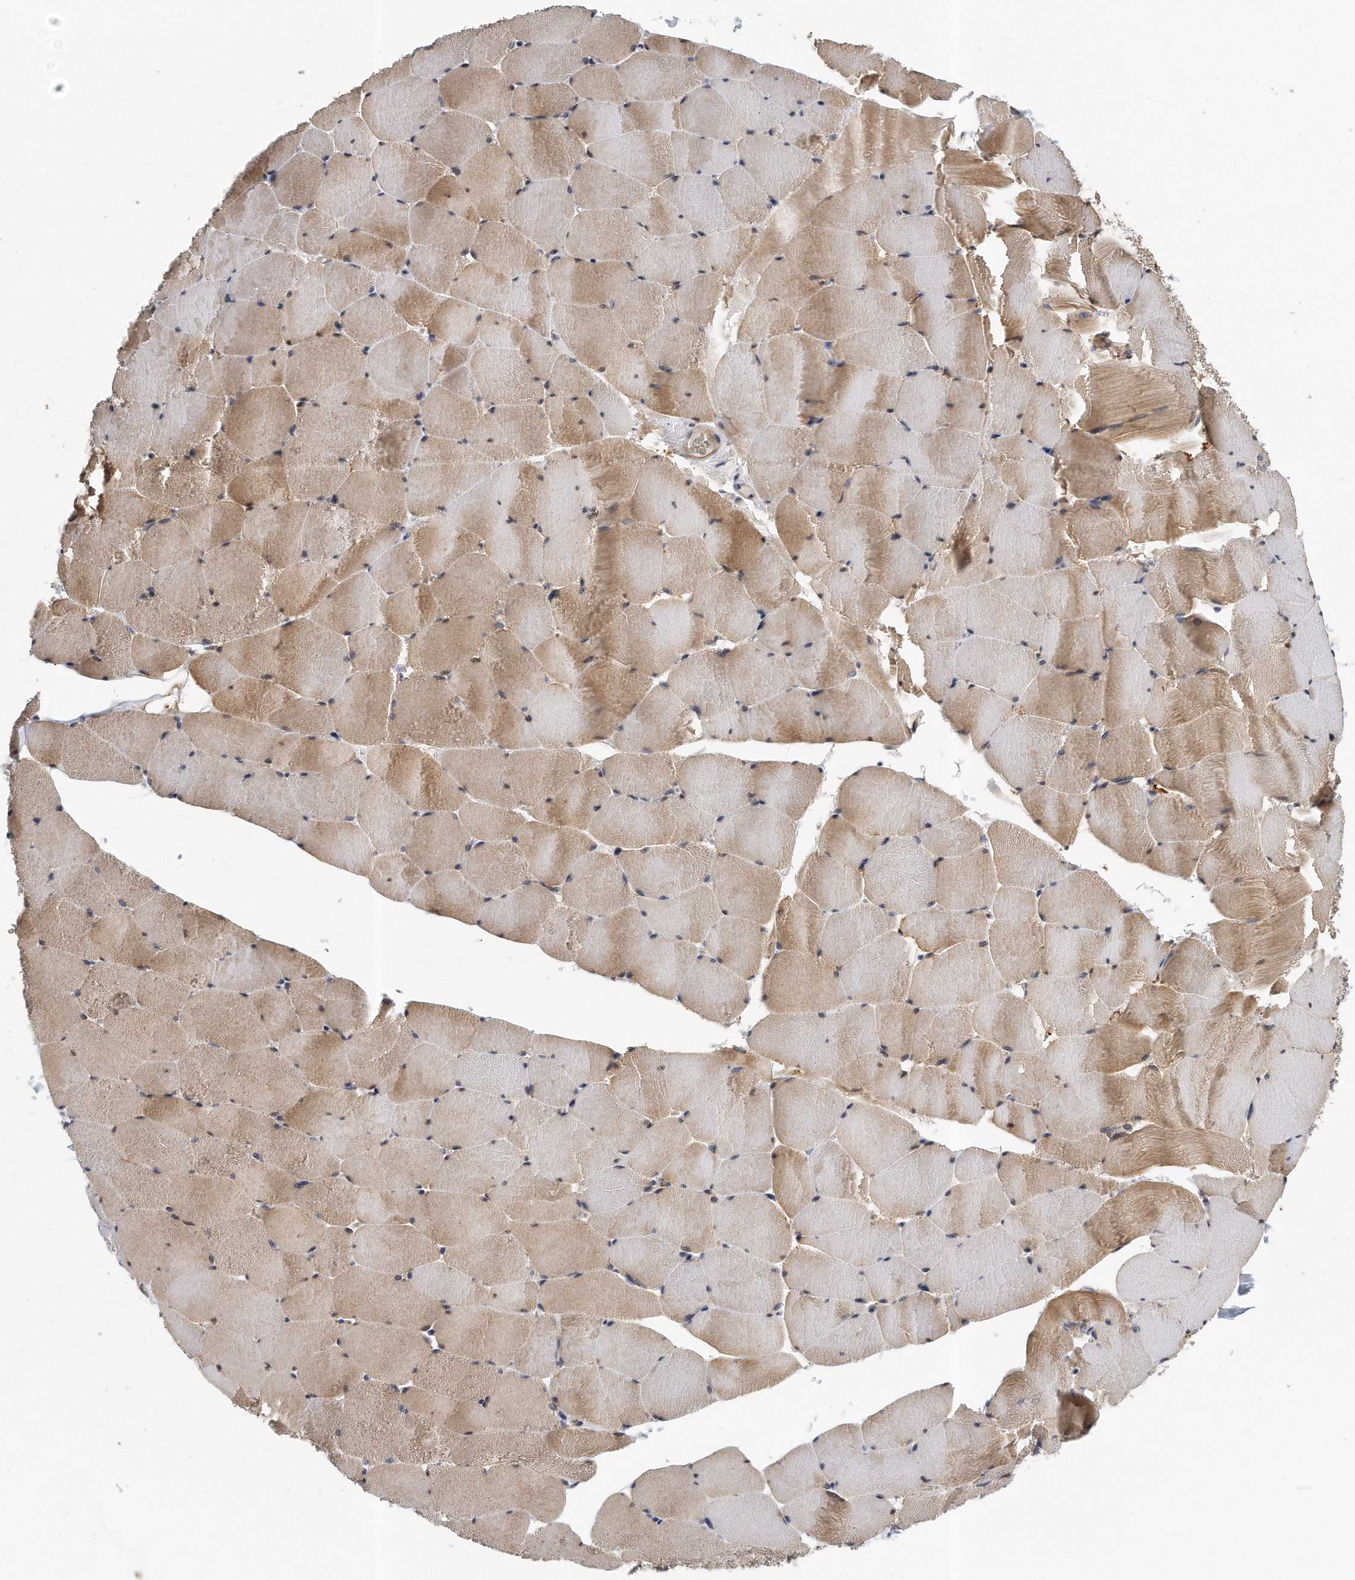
{"staining": {"intensity": "moderate", "quantity": "25%-75%", "location": "cytoplasmic/membranous"}, "tissue": "skeletal muscle", "cell_type": "Myocytes", "image_type": "normal", "snomed": [{"axis": "morphology", "description": "Normal tissue, NOS"}, {"axis": "topography", "description": "Skeletal muscle"}], "caption": "High-power microscopy captured an immunohistochemistry (IHC) photomicrograph of normal skeletal muscle, revealing moderate cytoplasmic/membranous staining in approximately 25%-75% of myocytes.", "gene": "PCDH8", "patient": {"sex": "male", "age": 62}}